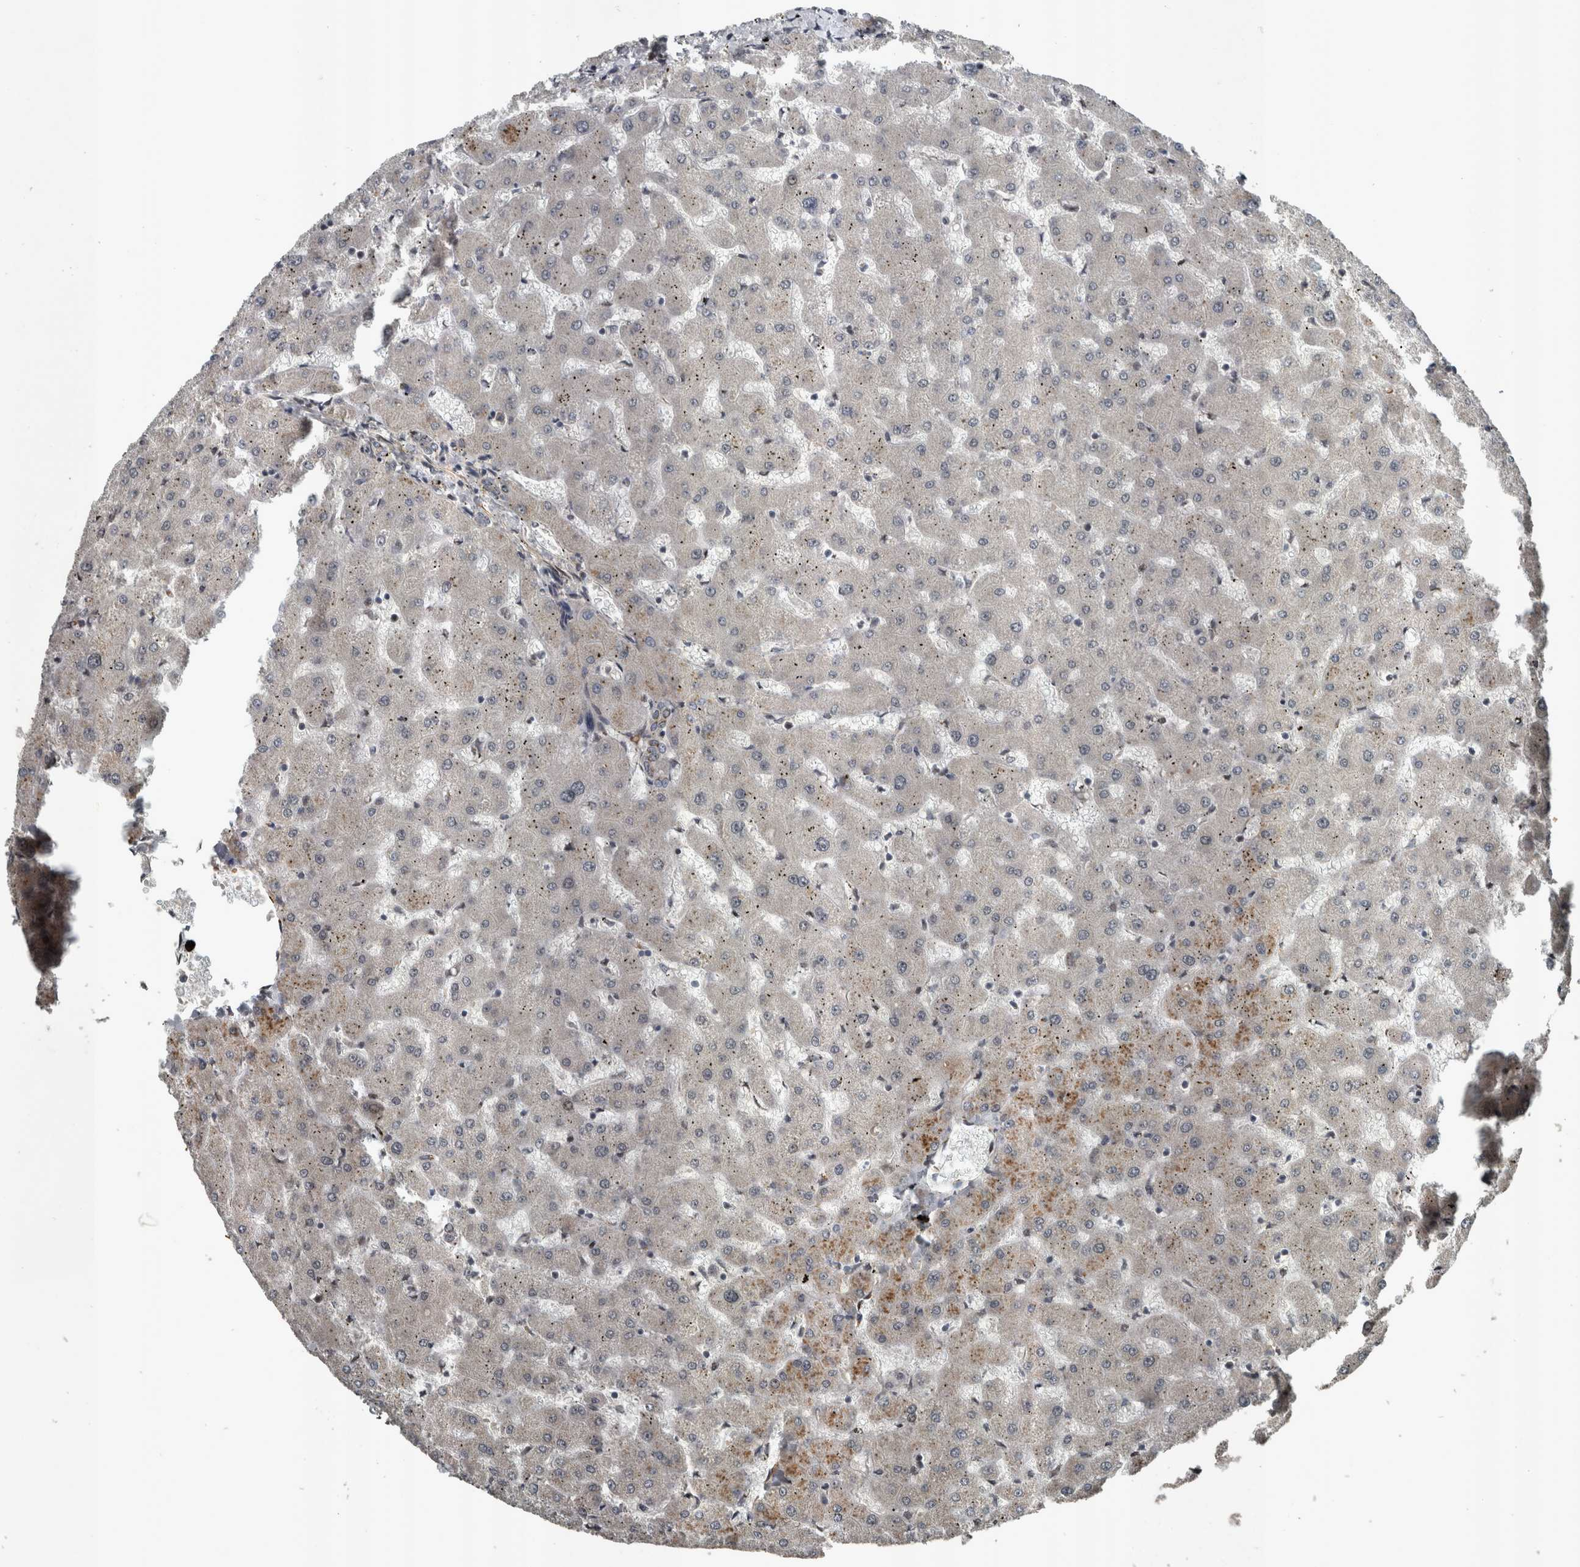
{"staining": {"intensity": "weak", "quantity": "25%-75%", "location": "cytoplasmic/membranous"}, "tissue": "liver", "cell_type": "Cholangiocytes", "image_type": "normal", "snomed": [{"axis": "morphology", "description": "Normal tissue, NOS"}, {"axis": "topography", "description": "Liver"}], "caption": "Liver stained with a brown dye displays weak cytoplasmic/membranous positive staining in approximately 25%-75% of cholangiocytes.", "gene": "ZNF345", "patient": {"sex": "female", "age": 63}}